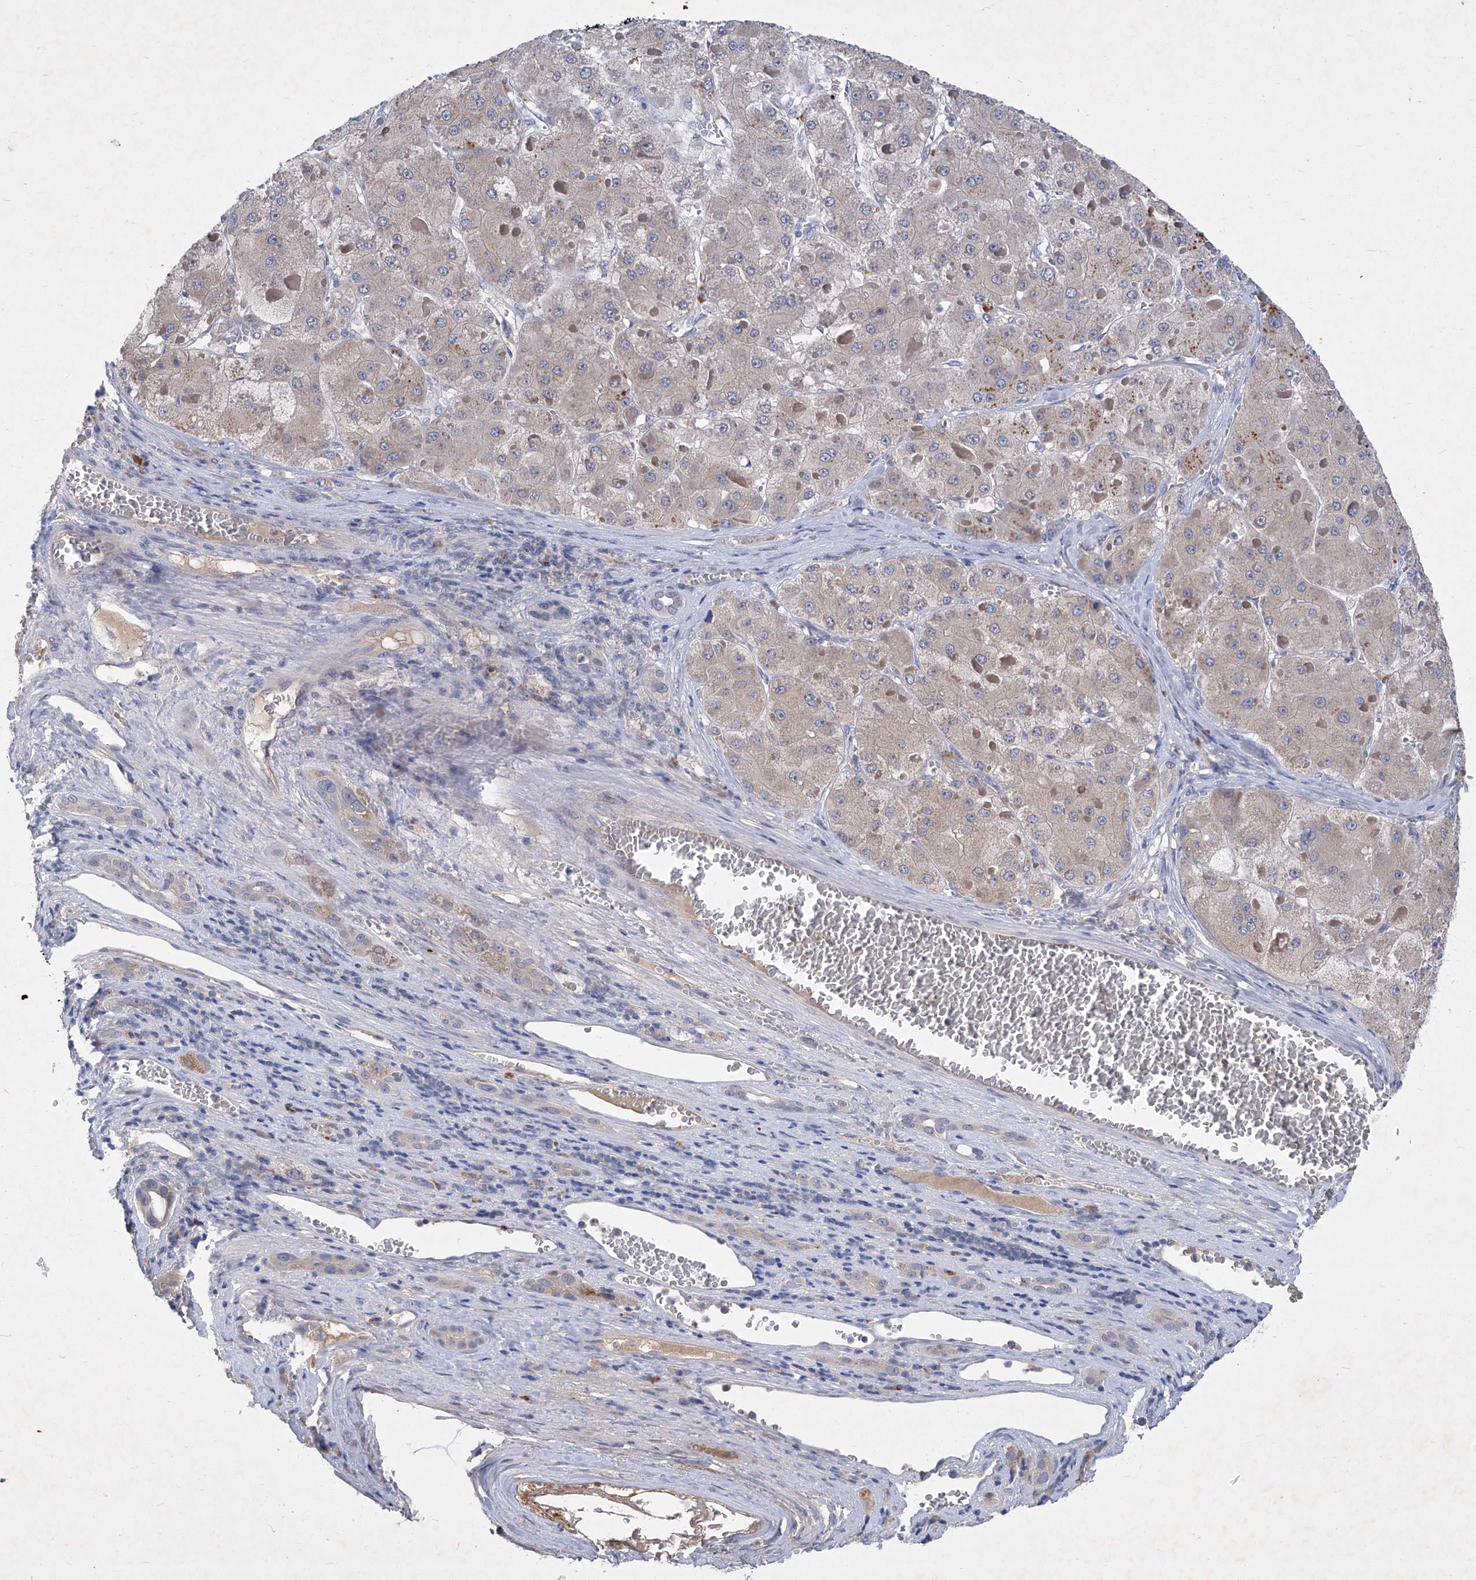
{"staining": {"intensity": "weak", "quantity": "25%-75%", "location": "cytoplasmic/membranous"}, "tissue": "liver cancer", "cell_type": "Tumor cells", "image_type": "cancer", "snomed": [{"axis": "morphology", "description": "Carcinoma, Hepatocellular, NOS"}, {"axis": "topography", "description": "Liver"}], "caption": "A micrograph of liver hepatocellular carcinoma stained for a protein exhibits weak cytoplasmic/membranous brown staining in tumor cells. The staining is performed using DAB (3,3'-diaminobenzidine) brown chromogen to label protein expression. The nuclei are counter-stained blue using hematoxylin.", "gene": "SBK2", "patient": {"sex": "female", "age": 73}}